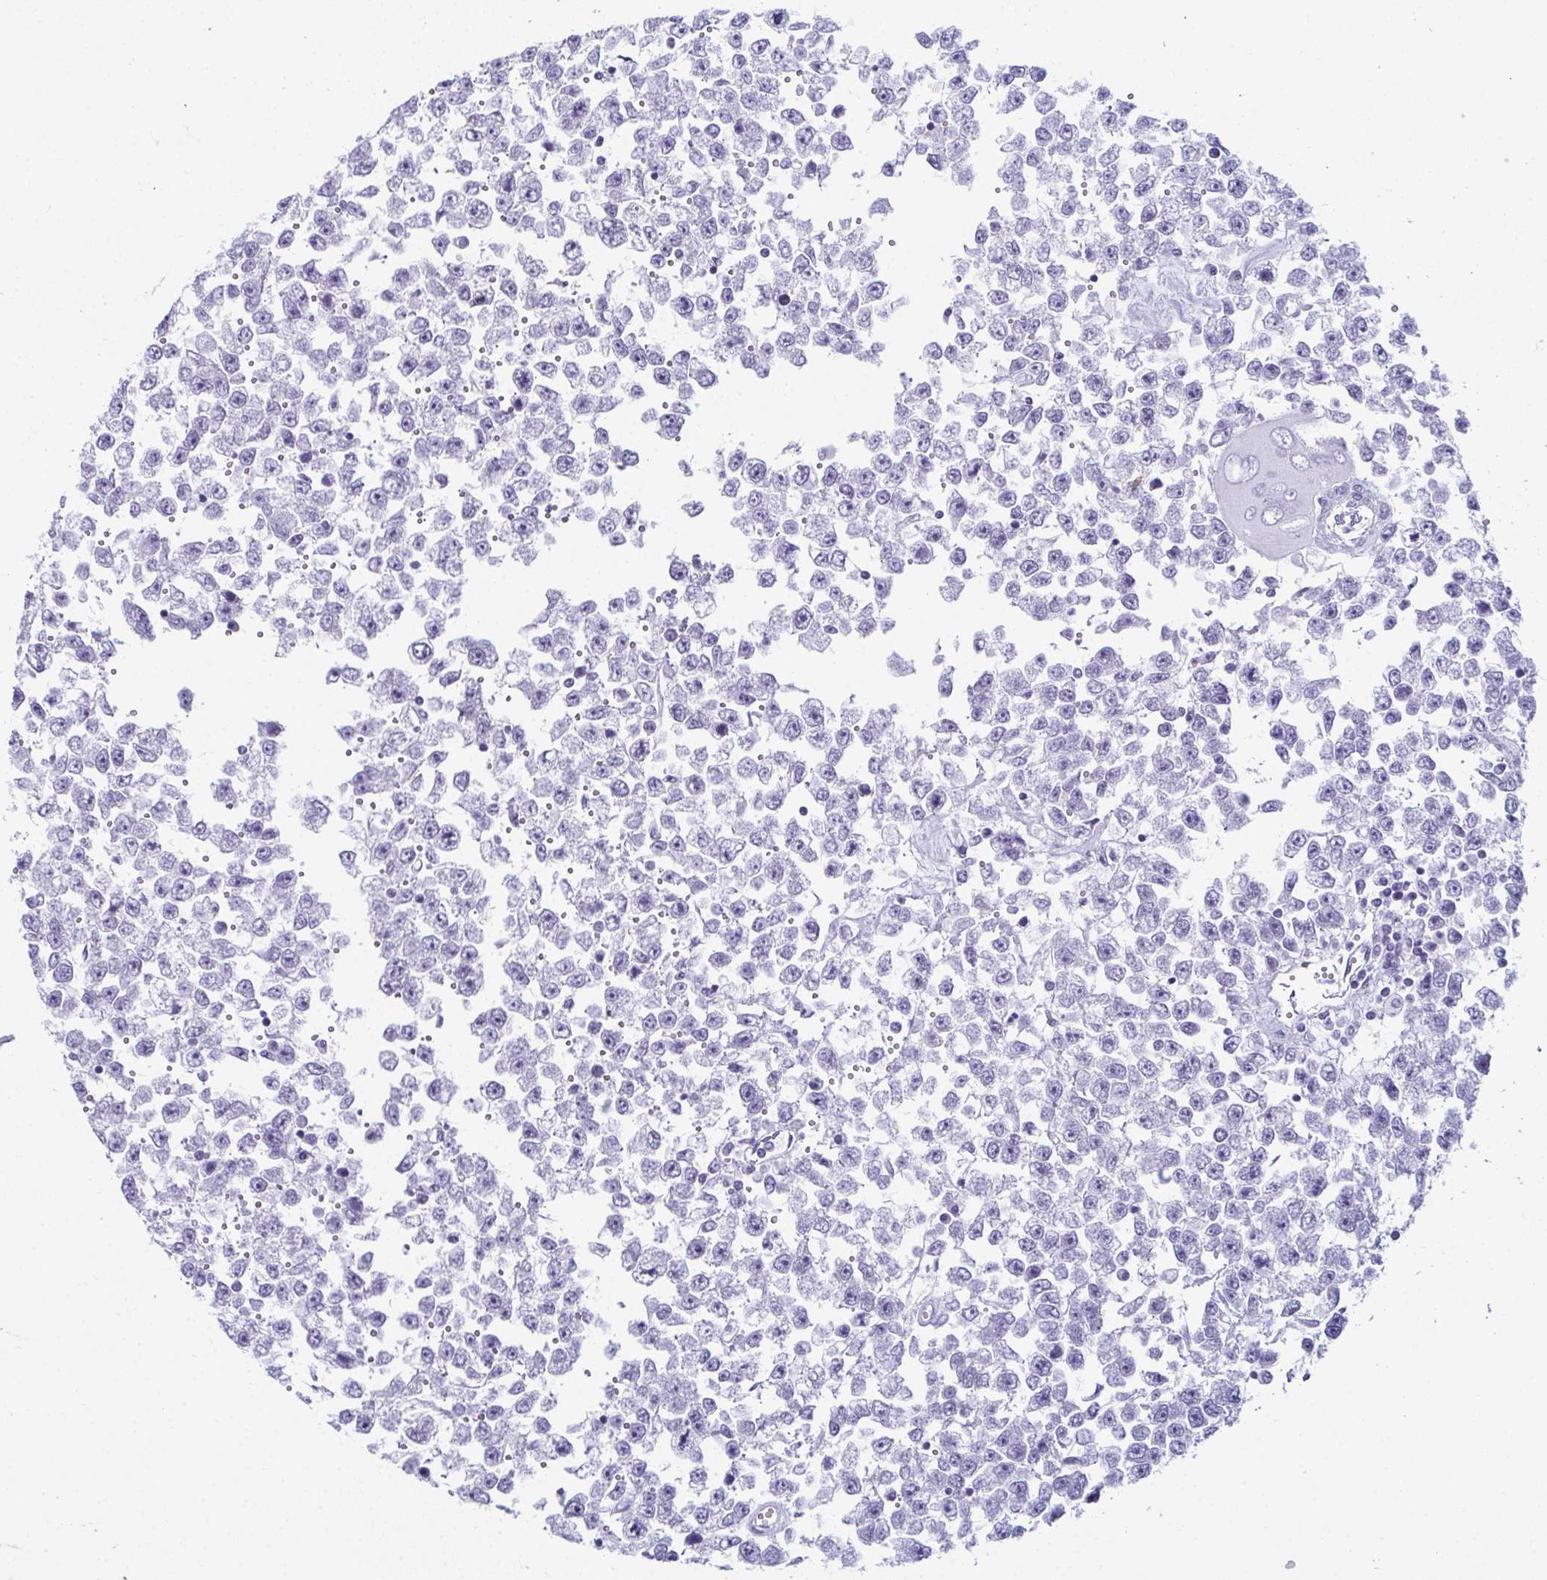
{"staining": {"intensity": "negative", "quantity": "none", "location": "none"}, "tissue": "testis cancer", "cell_type": "Tumor cells", "image_type": "cancer", "snomed": [{"axis": "morphology", "description": "Seminoma, NOS"}, {"axis": "topography", "description": "Testis"}], "caption": "Testis seminoma stained for a protein using IHC displays no positivity tumor cells.", "gene": "ENKUR", "patient": {"sex": "male", "age": 34}}